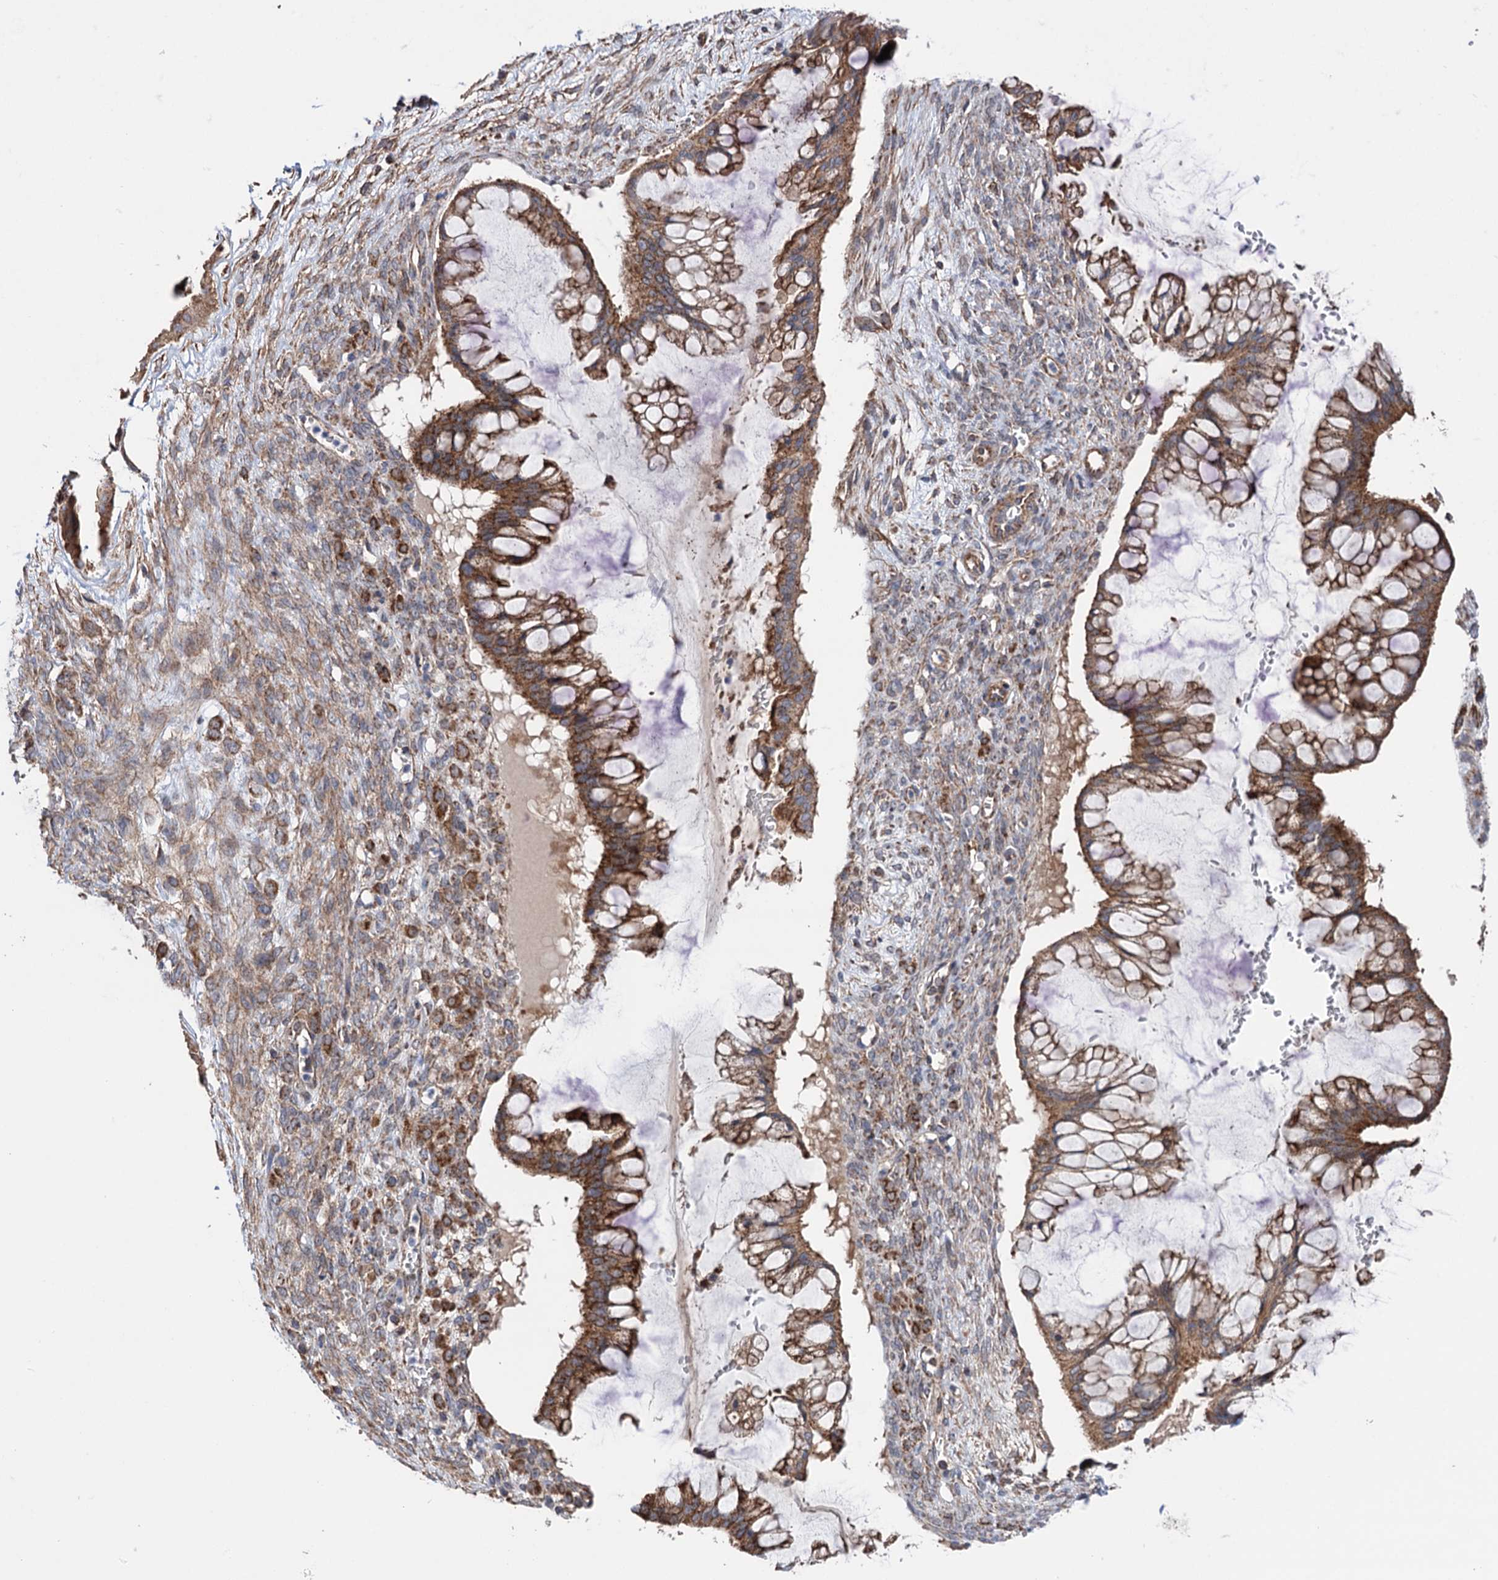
{"staining": {"intensity": "strong", "quantity": ">75%", "location": "cytoplasmic/membranous"}, "tissue": "ovarian cancer", "cell_type": "Tumor cells", "image_type": "cancer", "snomed": [{"axis": "morphology", "description": "Cystadenocarcinoma, mucinous, NOS"}, {"axis": "topography", "description": "Ovary"}], "caption": "The immunohistochemical stain highlights strong cytoplasmic/membranous expression in tumor cells of mucinous cystadenocarcinoma (ovarian) tissue.", "gene": "SUCLA2", "patient": {"sex": "female", "age": 73}}